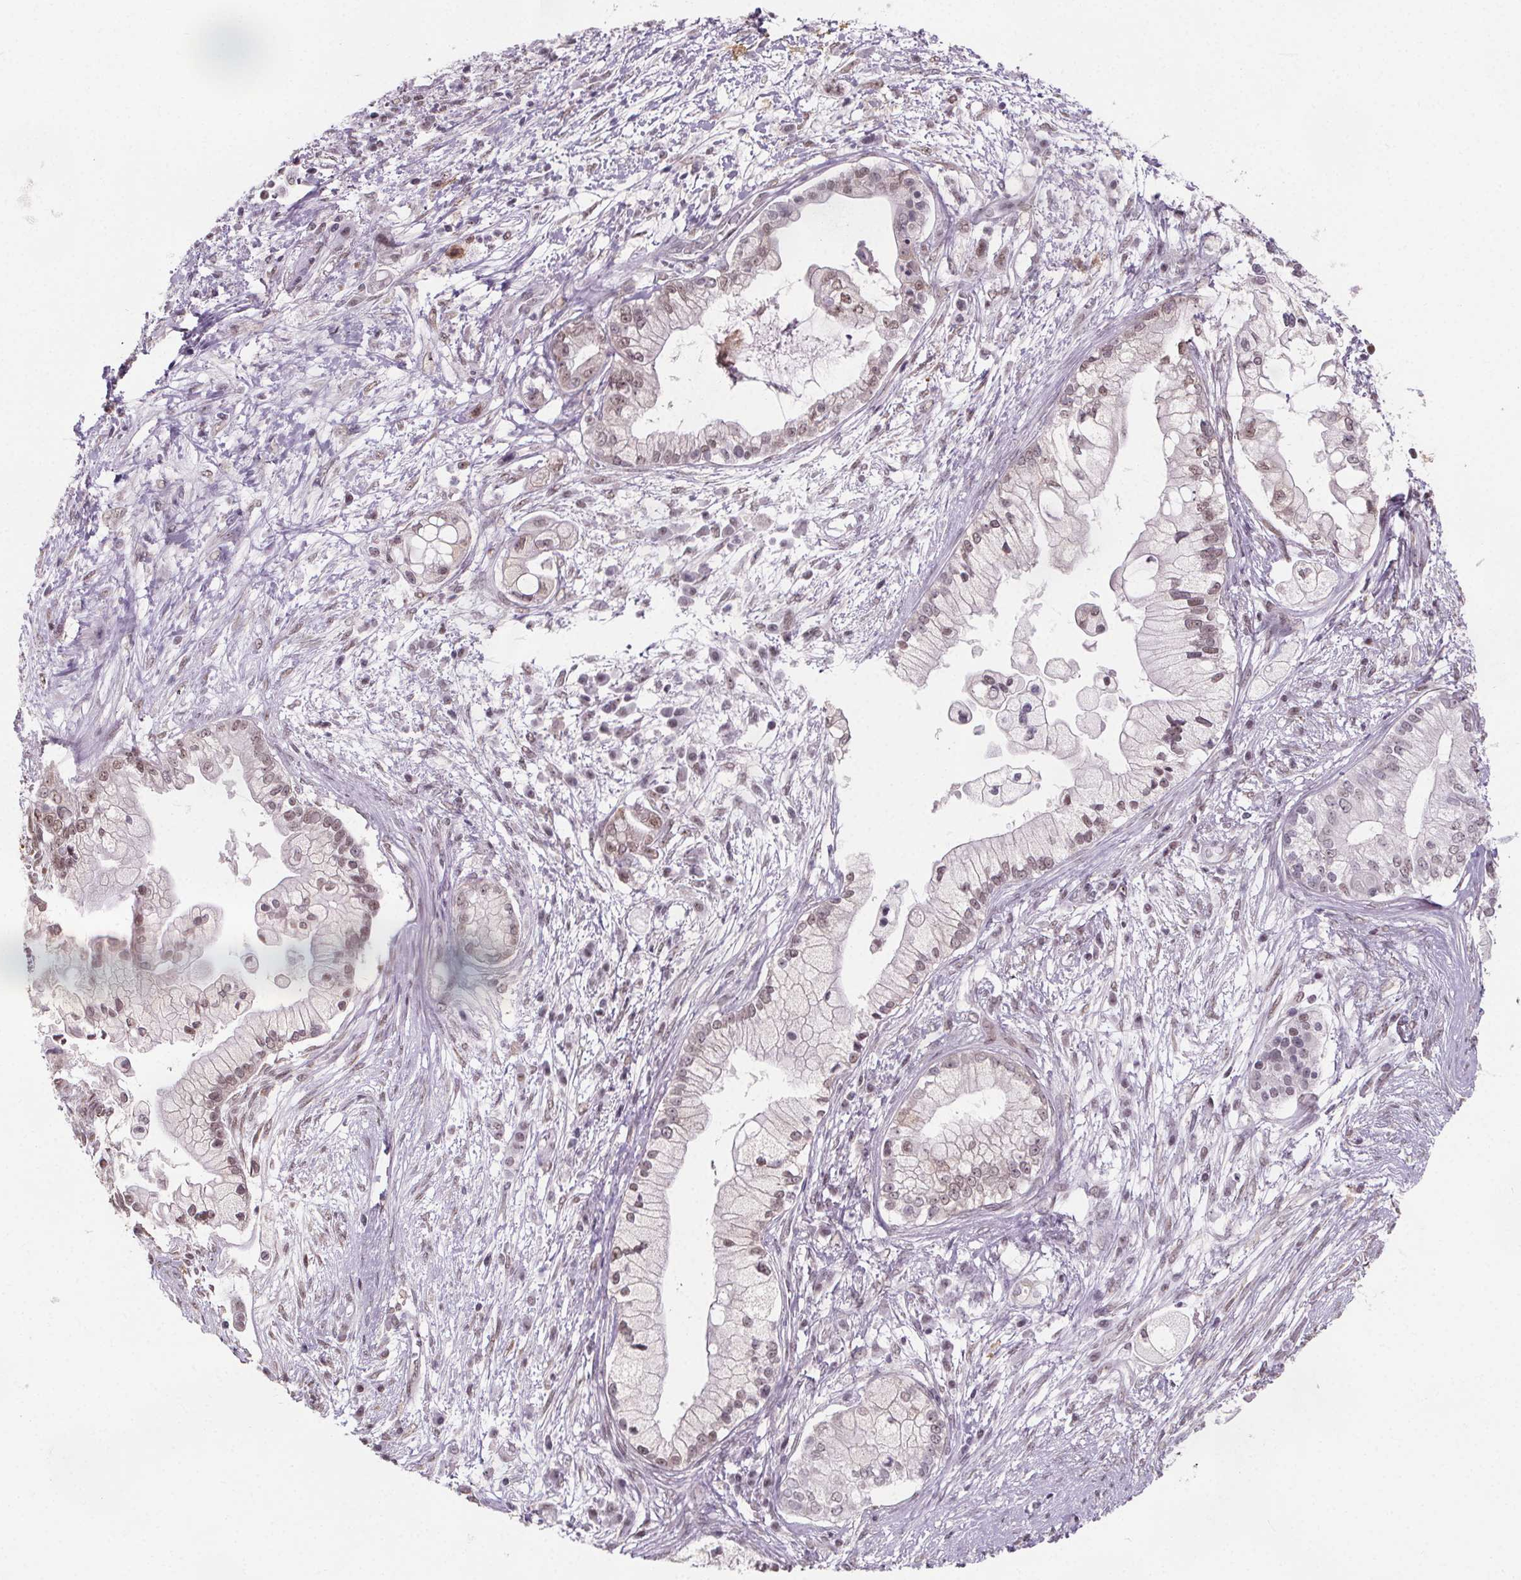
{"staining": {"intensity": "moderate", "quantity": ">75%", "location": "nuclear"}, "tissue": "pancreatic cancer", "cell_type": "Tumor cells", "image_type": "cancer", "snomed": [{"axis": "morphology", "description": "Adenocarcinoma, NOS"}, {"axis": "topography", "description": "Pancreas"}], "caption": "A brown stain highlights moderate nuclear positivity of a protein in human pancreatic cancer tumor cells.", "gene": "ZNF572", "patient": {"sex": "female", "age": 69}}